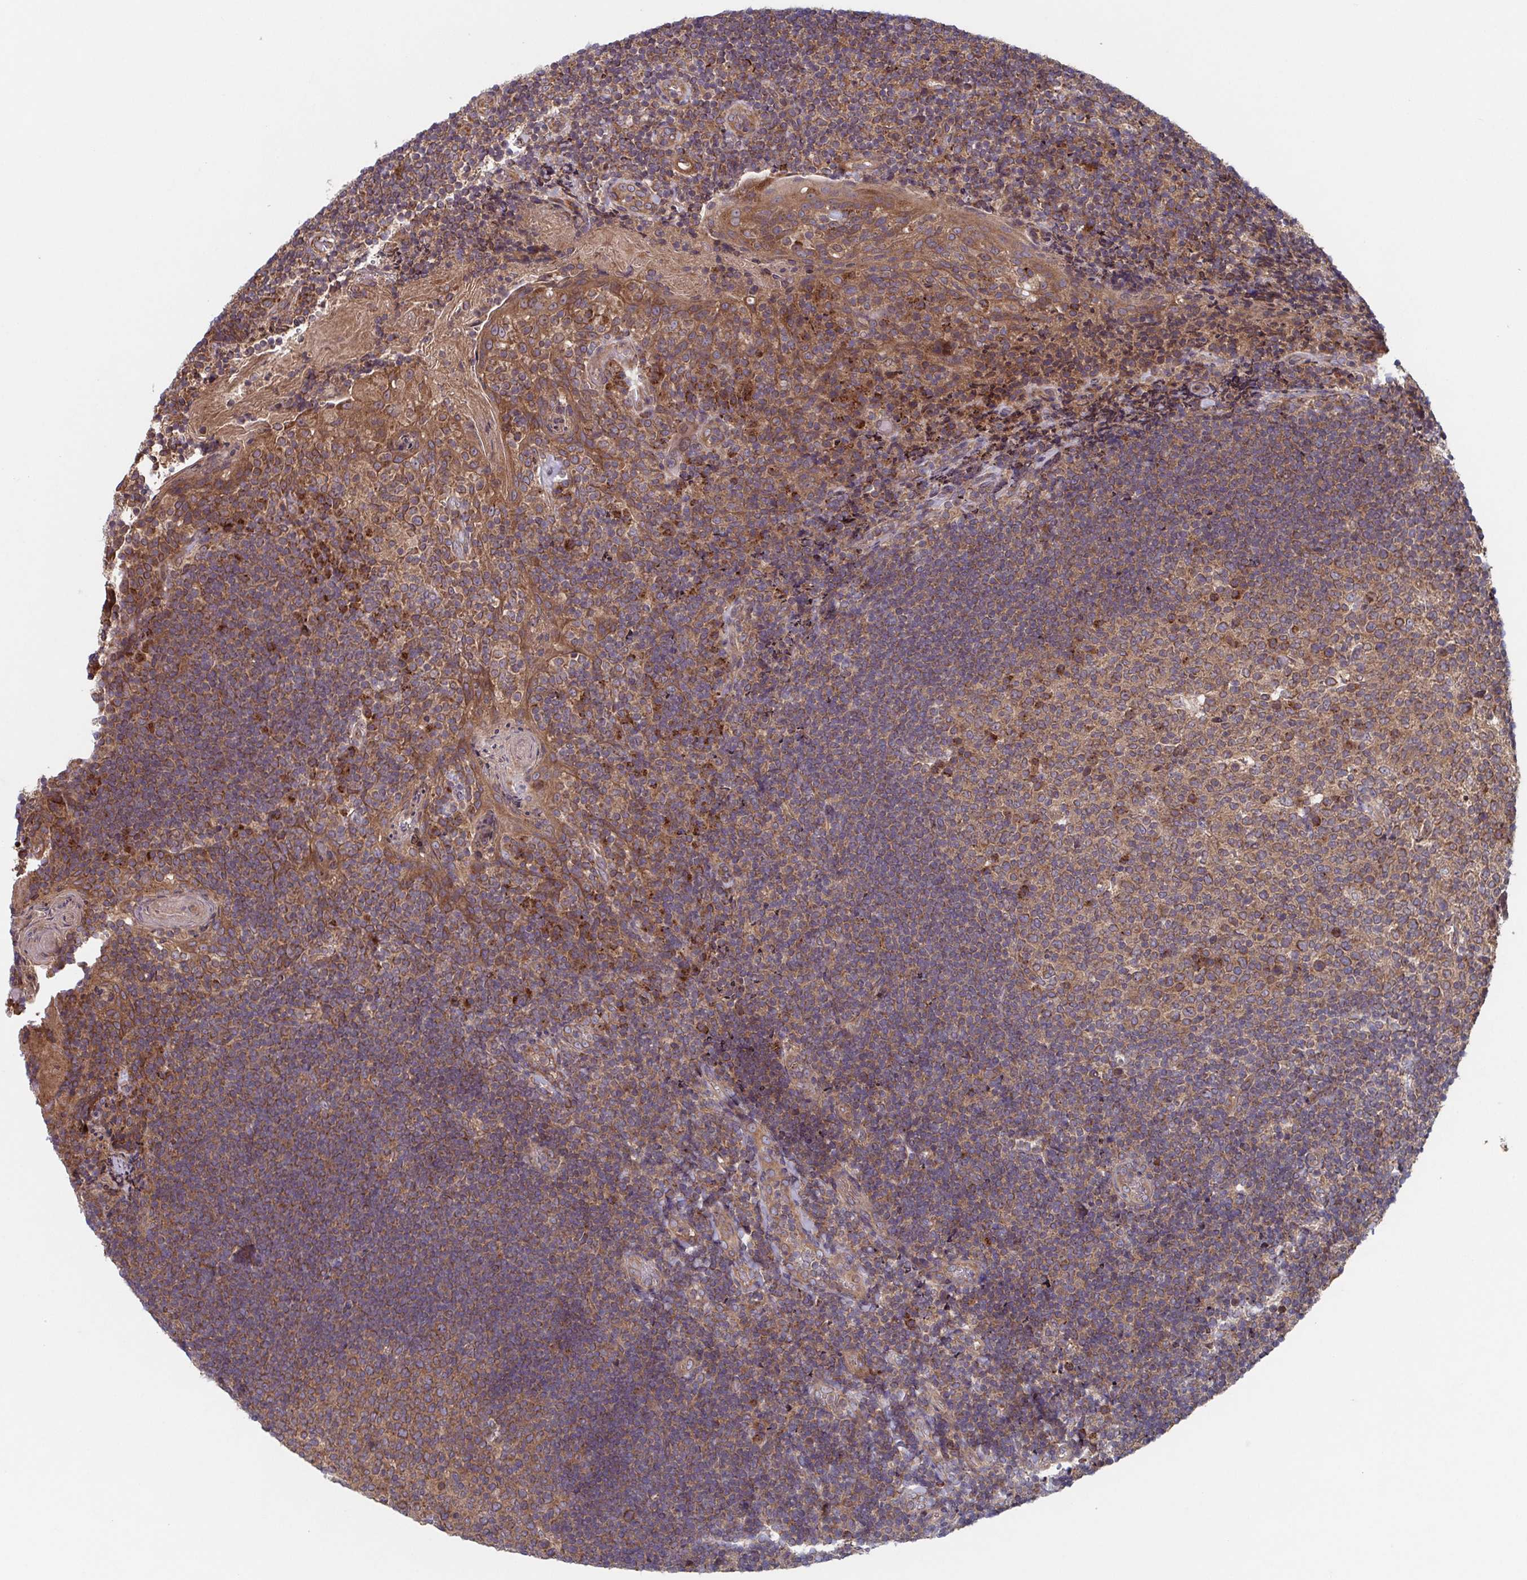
{"staining": {"intensity": "moderate", "quantity": ">75%", "location": "cytoplasmic/membranous"}, "tissue": "tonsil", "cell_type": "Germinal center cells", "image_type": "normal", "snomed": [{"axis": "morphology", "description": "Normal tissue, NOS"}, {"axis": "topography", "description": "Tonsil"}], "caption": "The image exhibits staining of benign tonsil, revealing moderate cytoplasmic/membranous protein expression (brown color) within germinal center cells.", "gene": "COPB1", "patient": {"sex": "female", "age": 10}}